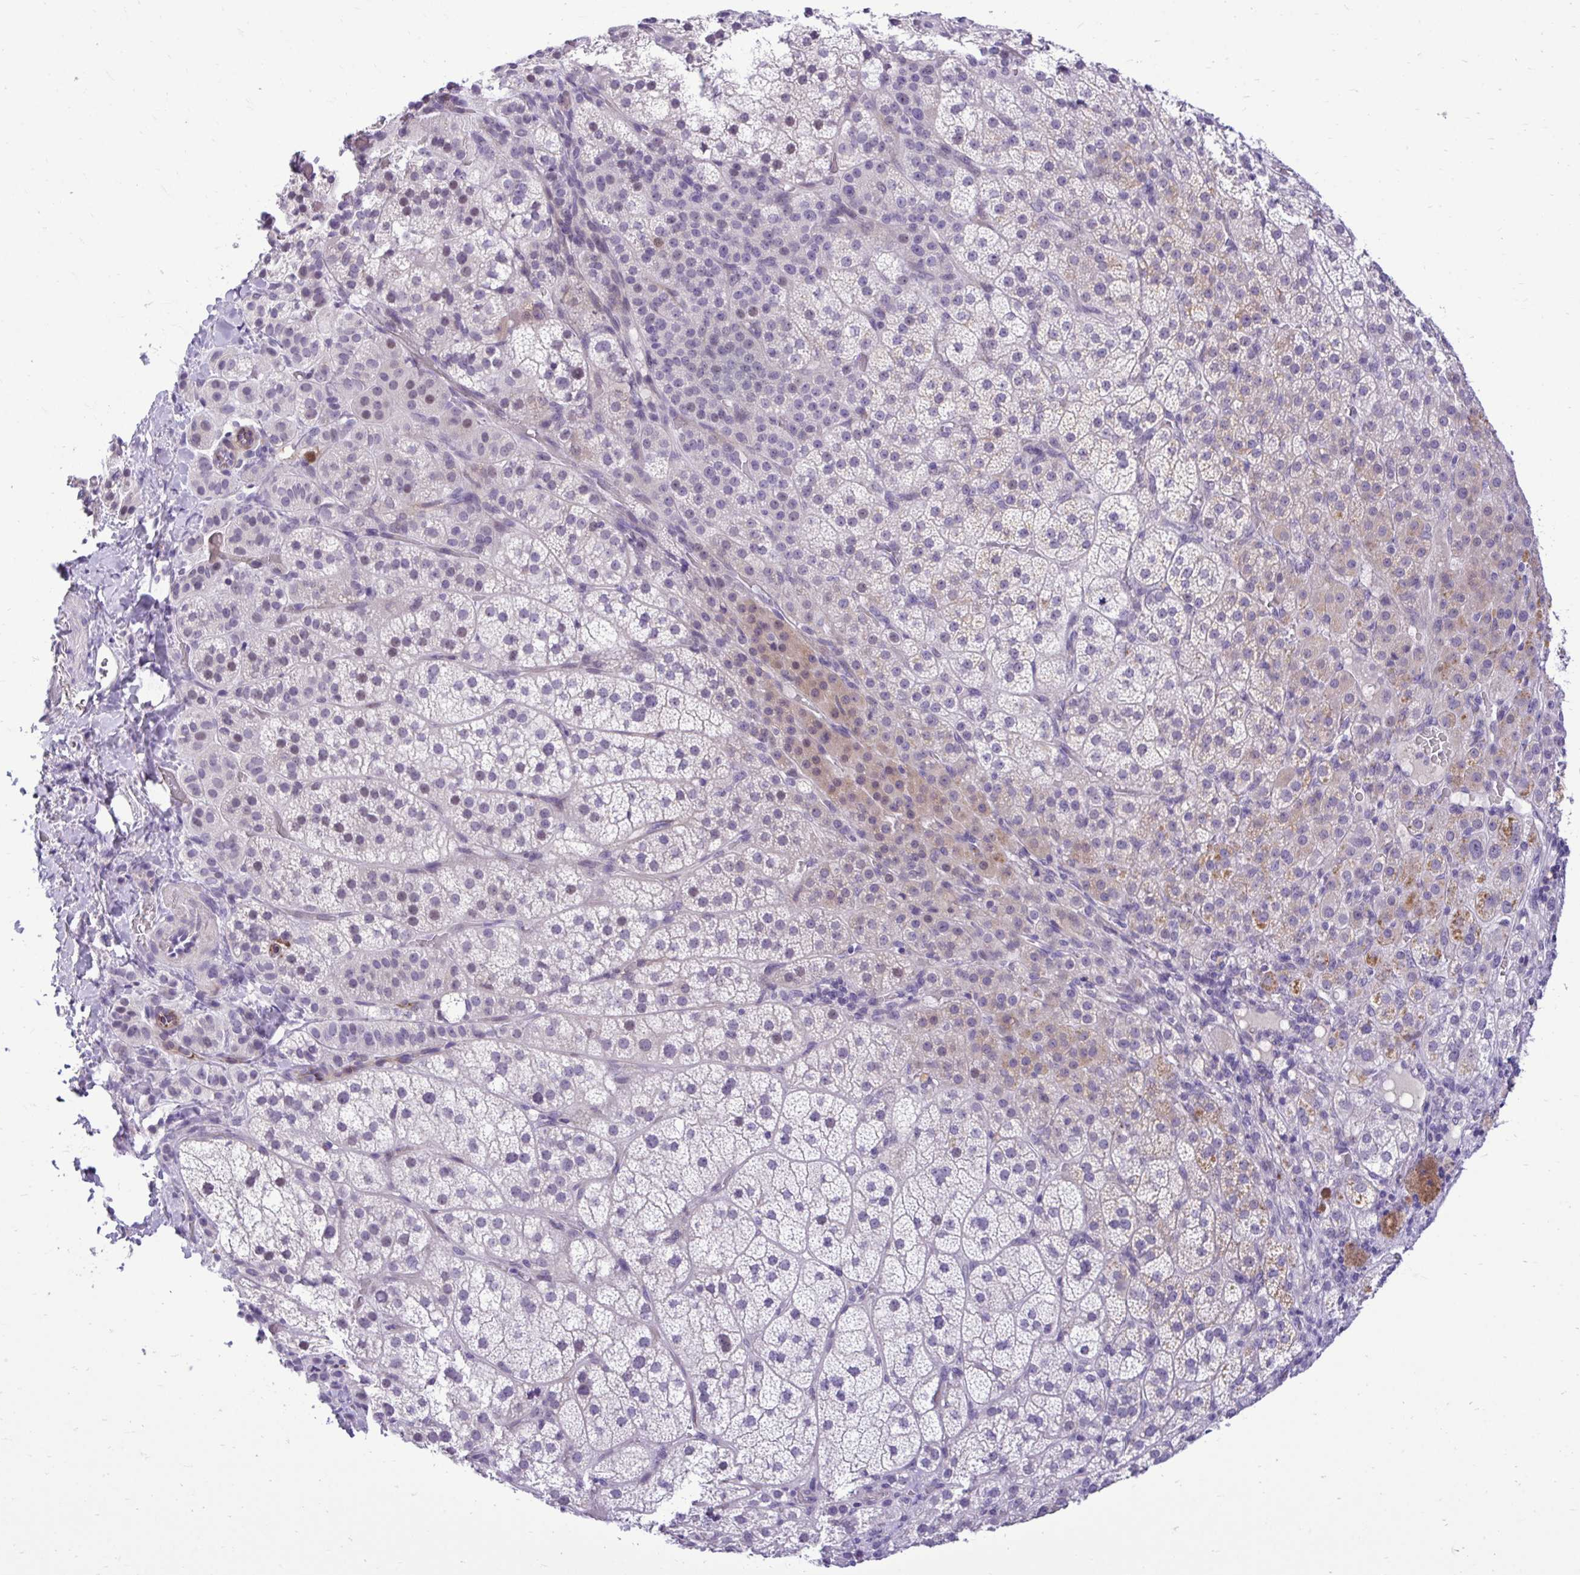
{"staining": {"intensity": "moderate", "quantity": "<25%", "location": "cytoplasmic/membranous"}, "tissue": "adrenal gland", "cell_type": "Glandular cells", "image_type": "normal", "snomed": [{"axis": "morphology", "description": "Normal tissue, NOS"}, {"axis": "topography", "description": "Adrenal gland"}], "caption": "Glandular cells exhibit moderate cytoplasmic/membranous positivity in approximately <25% of cells in benign adrenal gland.", "gene": "CDC20", "patient": {"sex": "female", "age": 60}}